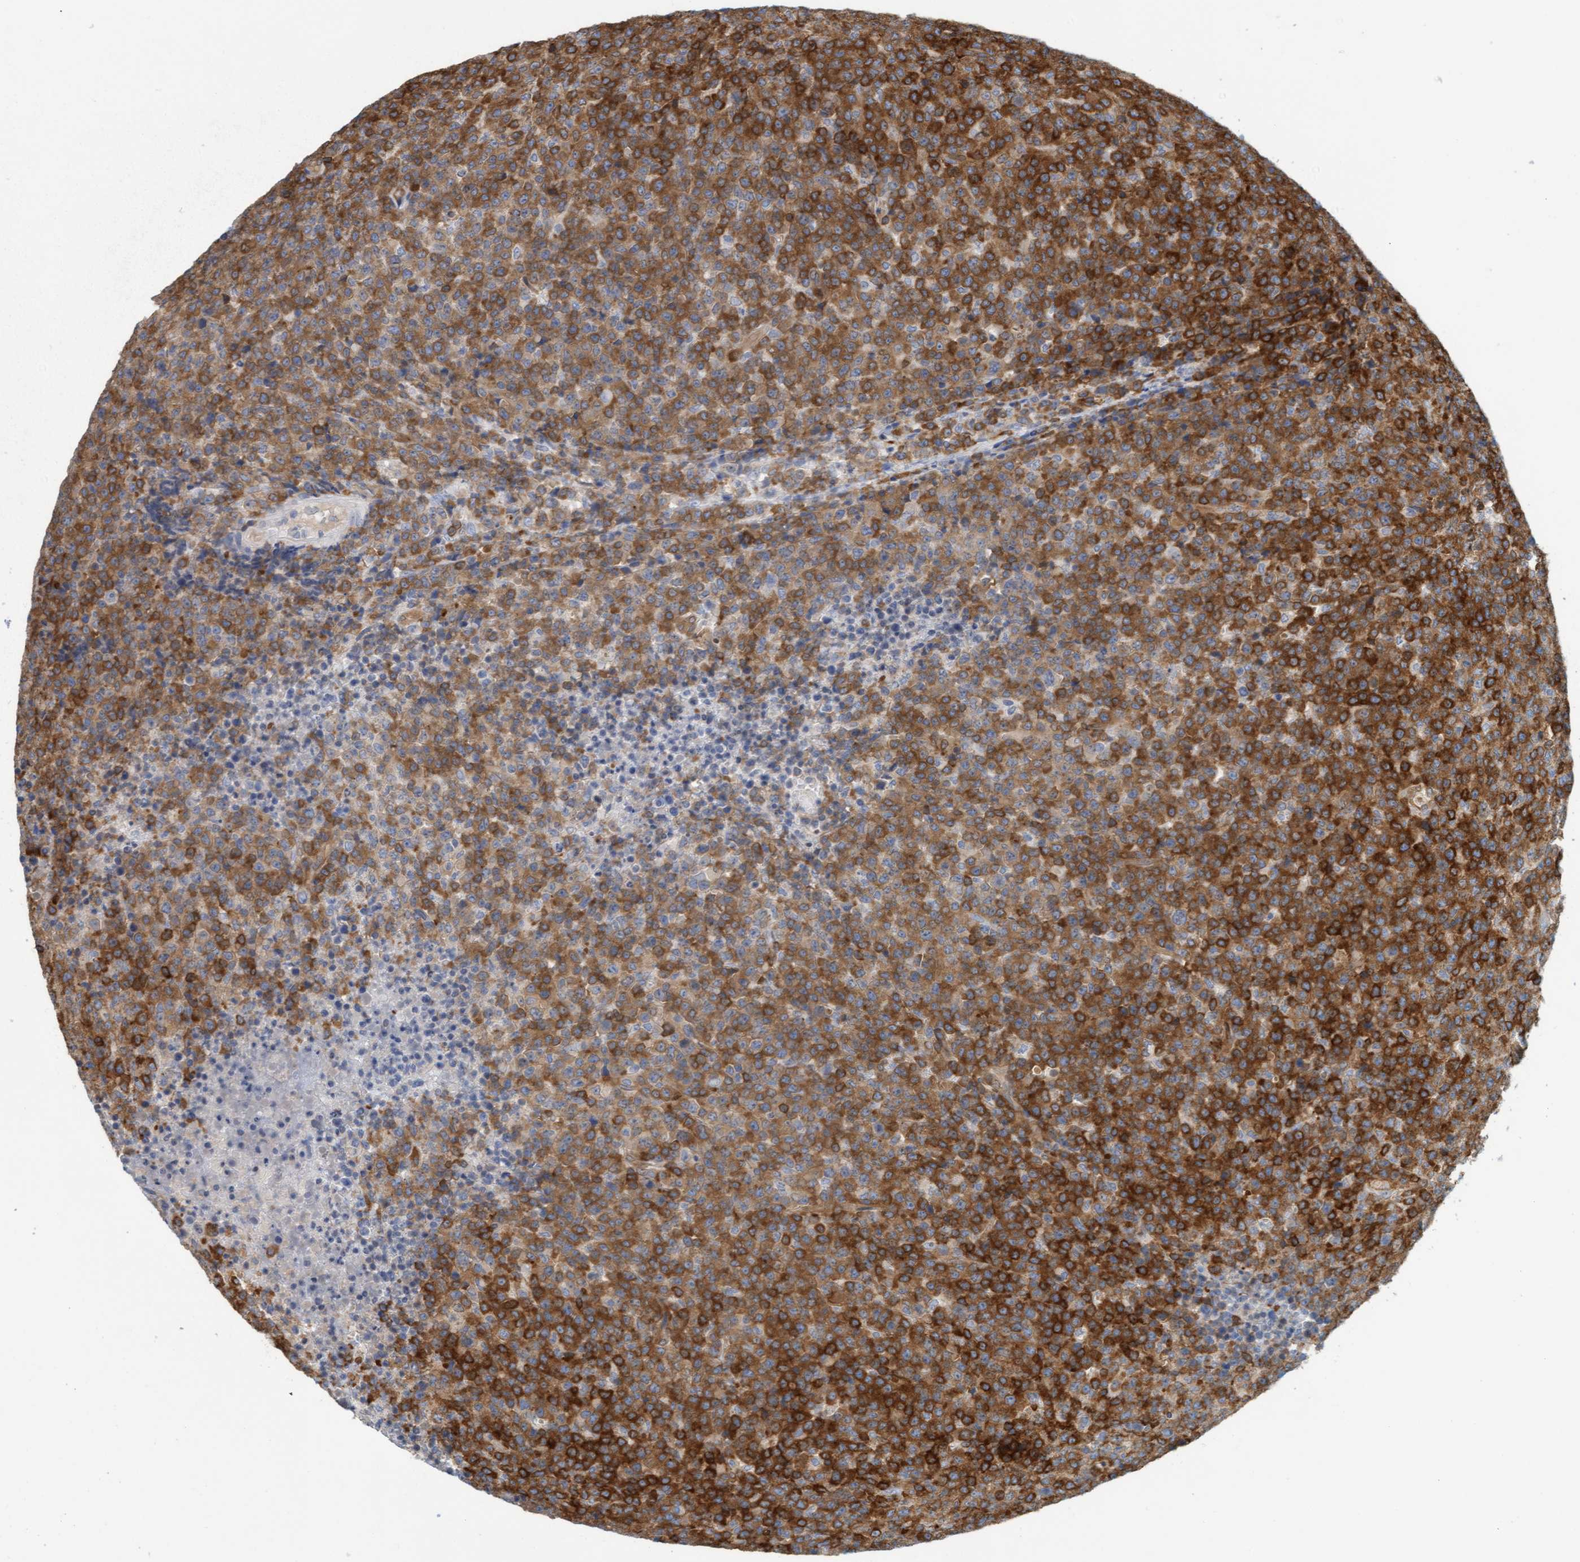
{"staining": {"intensity": "strong", "quantity": ">75%", "location": "cytoplasmic/membranous"}, "tissue": "lymphoma", "cell_type": "Tumor cells", "image_type": "cancer", "snomed": [{"axis": "morphology", "description": "Malignant lymphoma, non-Hodgkin's type, High grade"}, {"axis": "topography", "description": "Lymph node"}], "caption": "Approximately >75% of tumor cells in lymphoma demonstrate strong cytoplasmic/membranous protein positivity as visualized by brown immunohistochemical staining.", "gene": "PRKD2", "patient": {"sex": "male", "age": 13}}